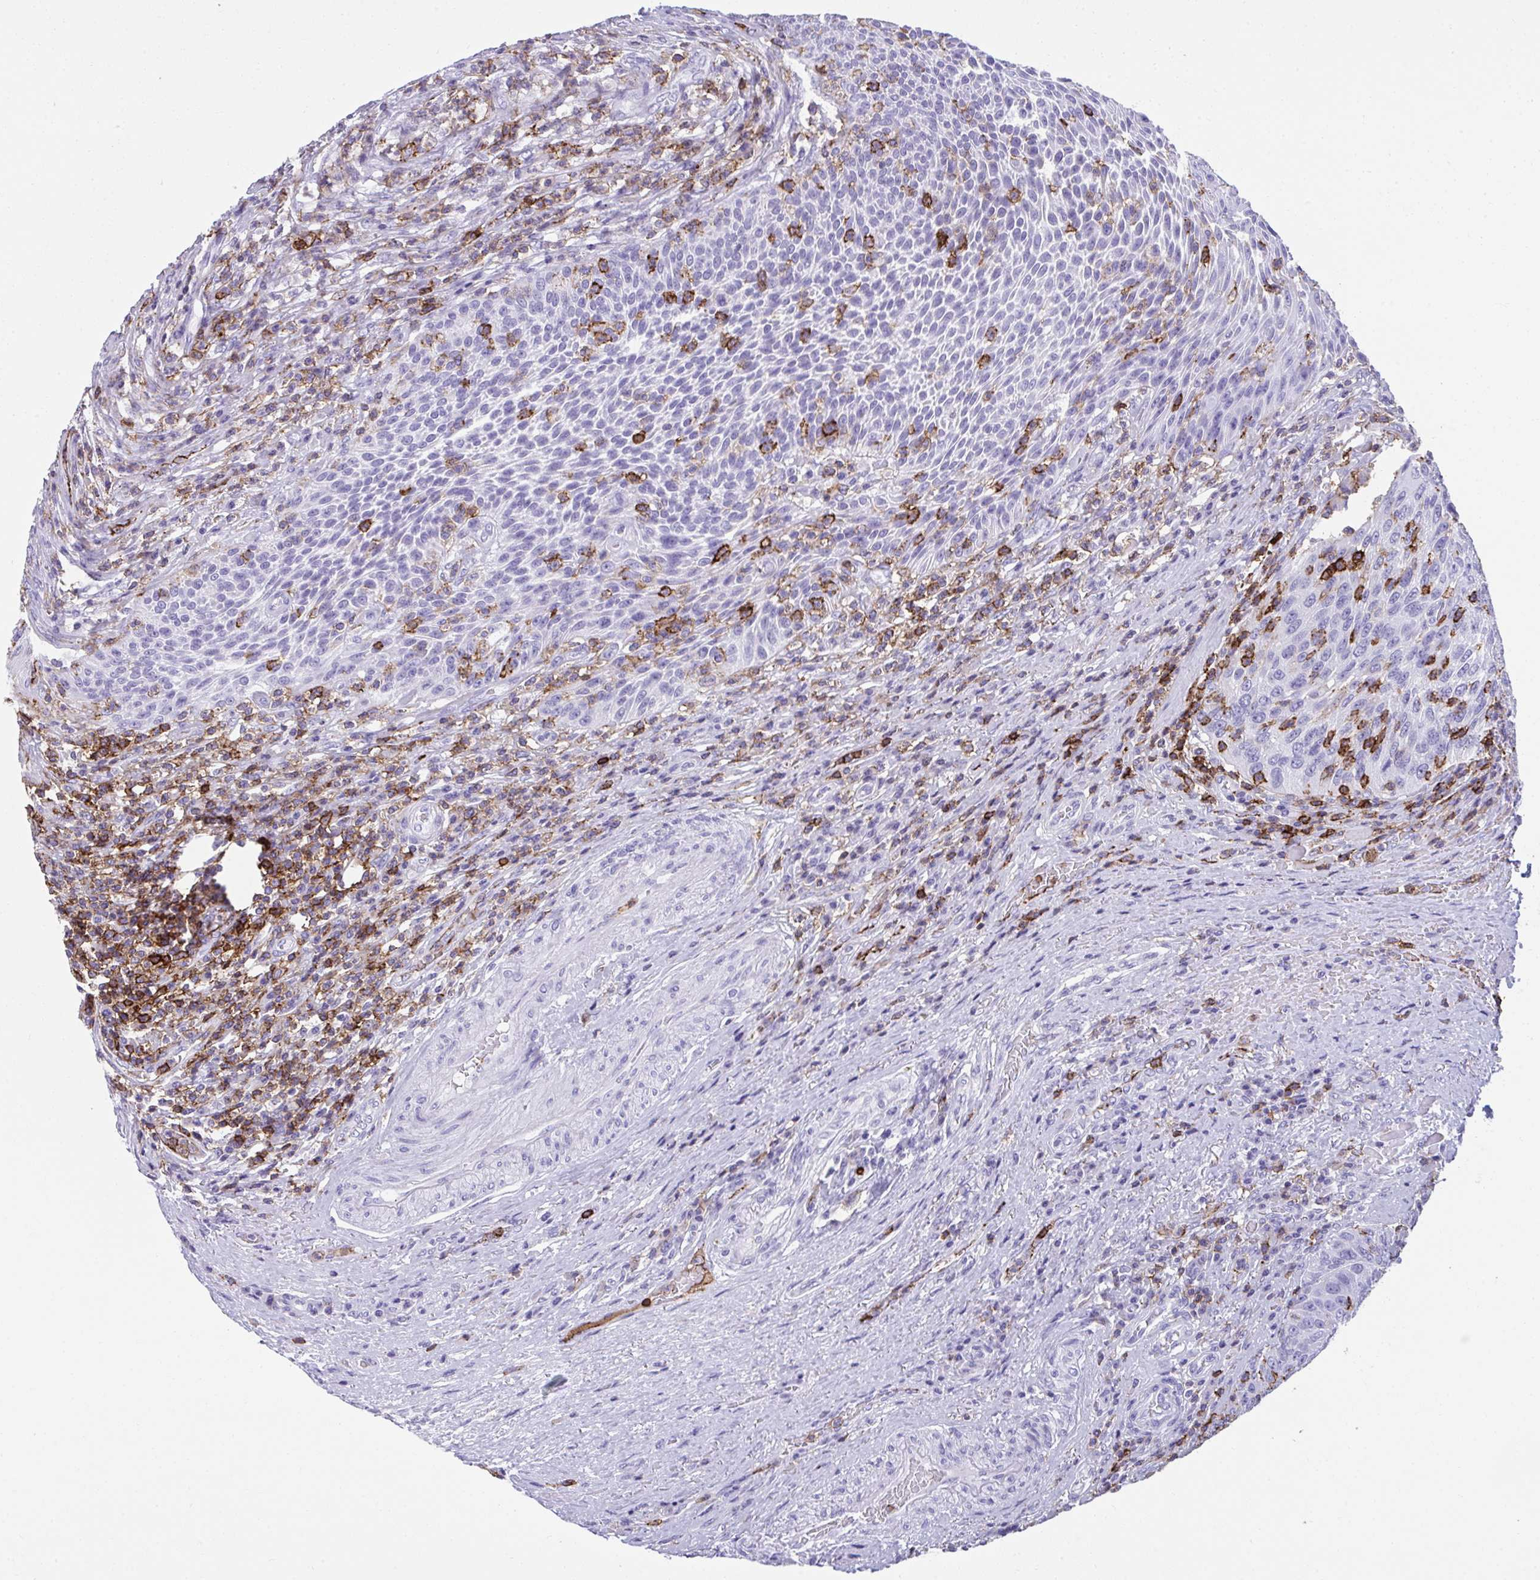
{"staining": {"intensity": "negative", "quantity": "none", "location": "none"}, "tissue": "urothelial cancer", "cell_type": "Tumor cells", "image_type": "cancer", "snomed": [{"axis": "morphology", "description": "Urothelial carcinoma, High grade"}, {"axis": "topography", "description": "Urinary bladder"}], "caption": "Tumor cells are negative for brown protein staining in urothelial cancer.", "gene": "SPN", "patient": {"sex": "female", "age": 70}}